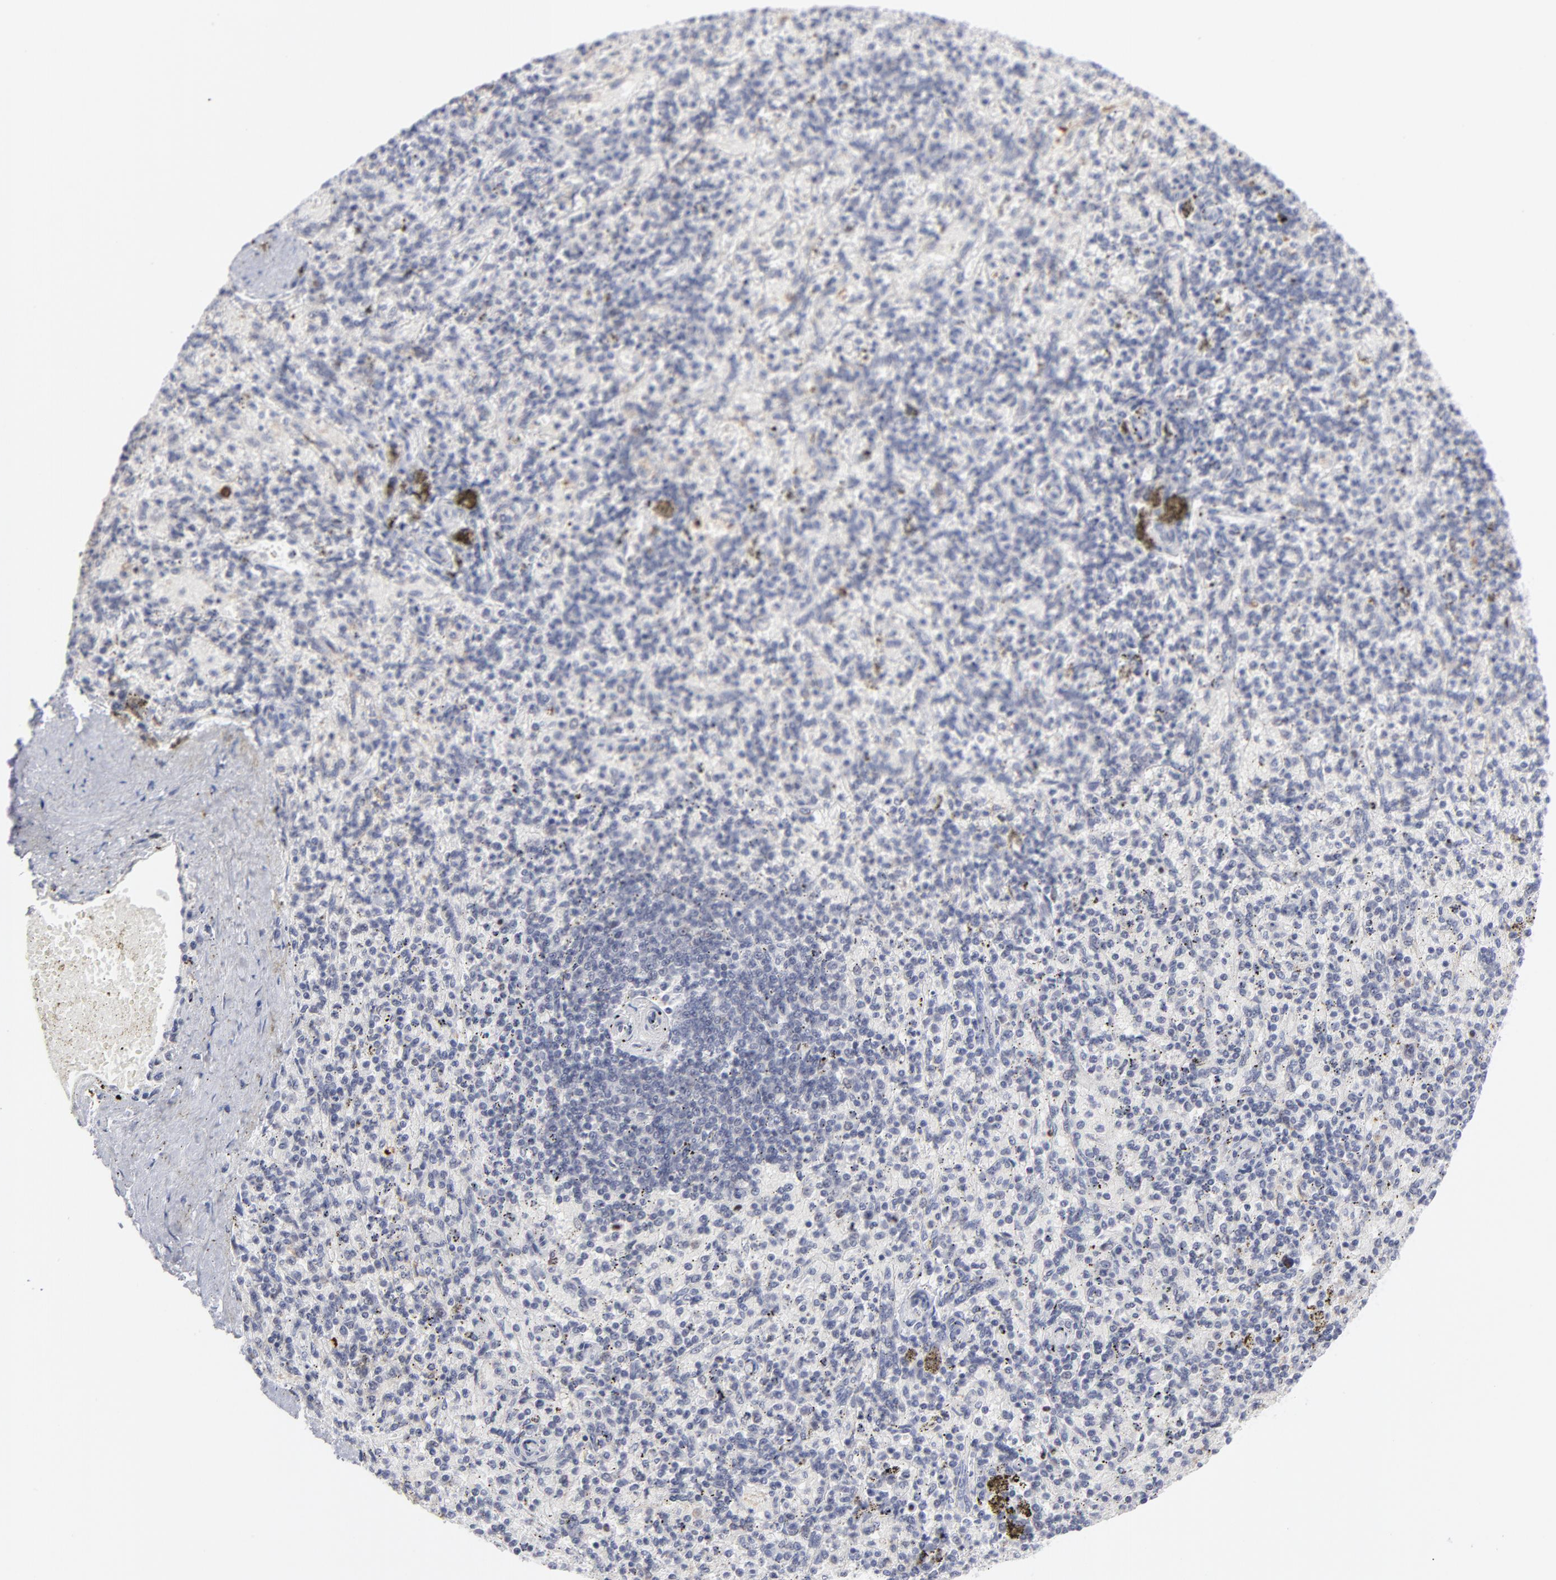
{"staining": {"intensity": "strong", "quantity": "<25%", "location": "cytoplasmic/membranous"}, "tissue": "spleen", "cell_type": "Cells in red pulp", "image_type": "normal", "snomed": [{"axis": "morphology", "description": "Normal tissue, NOS"}, {"axis": "topography", "description": "Spleen"}], "caption": "Spleen stained for a protein (brown) reveals strong cytoplasmic/membranous positive expression in approximately <25% of cells in red pulp.", "gene": "CCR2", "patient": {"sex": "female", "age": 43}}